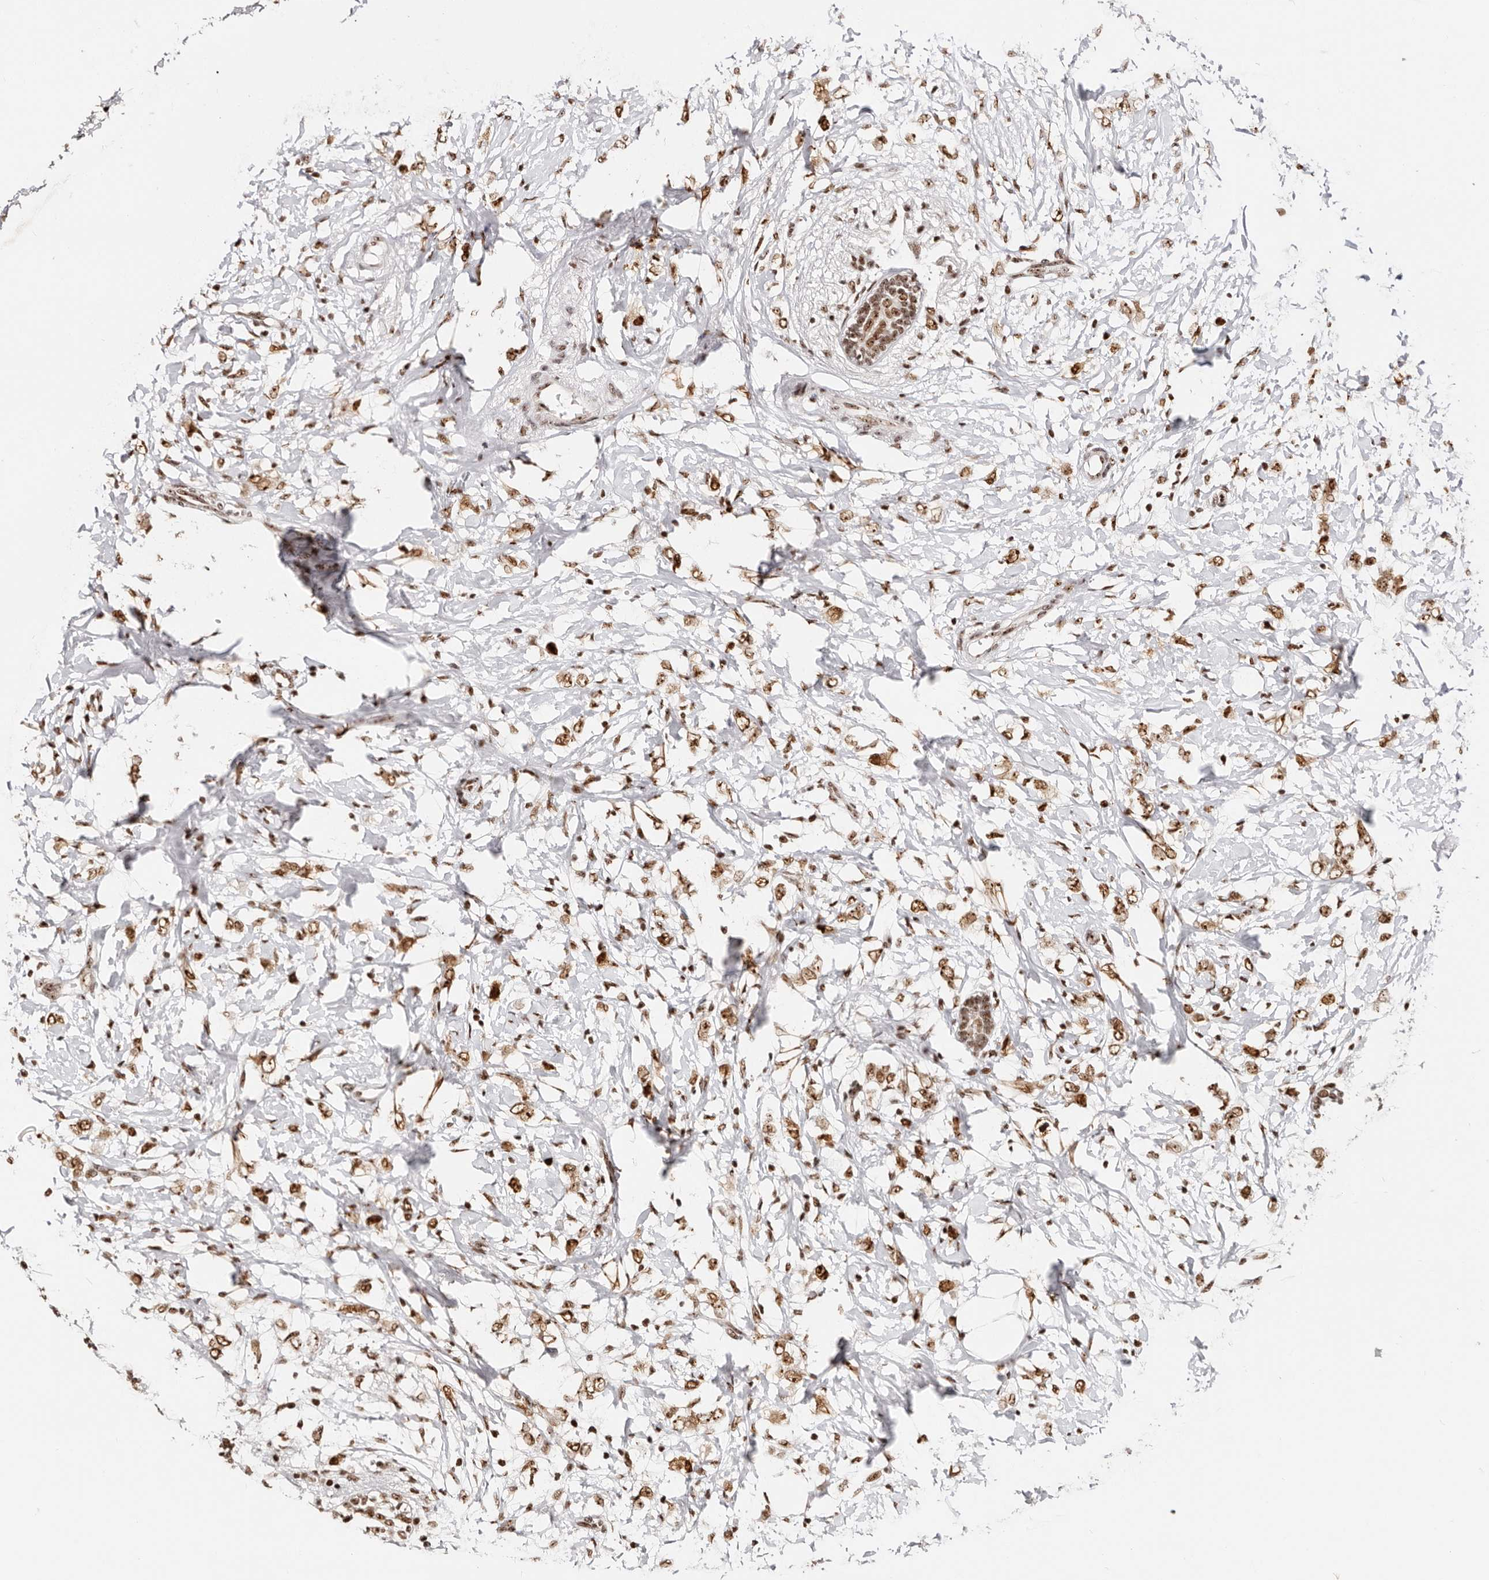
{"staining": {"intensity": "strong", "quantity": ">75%", "location": "nuclear"}, "tissue": "breast cancer", "cell_type": "Tumor cells", "image_type": "cancer", "snomed": [{"axis": "morphology", "description": "Normal tissue, NOS"}, {"axis": "morphology", "description": "Lobular carcinoma"}, {"axis": "topography", "description": "Breast"}], "caption": "Lobular carcinoma (breast) stained for a protein (brown) reveals strong nuclear positive expression in about >75% of tumor cells.", "gene": "IQGAP3", "patient": {"sex": "female", "age": 47}}